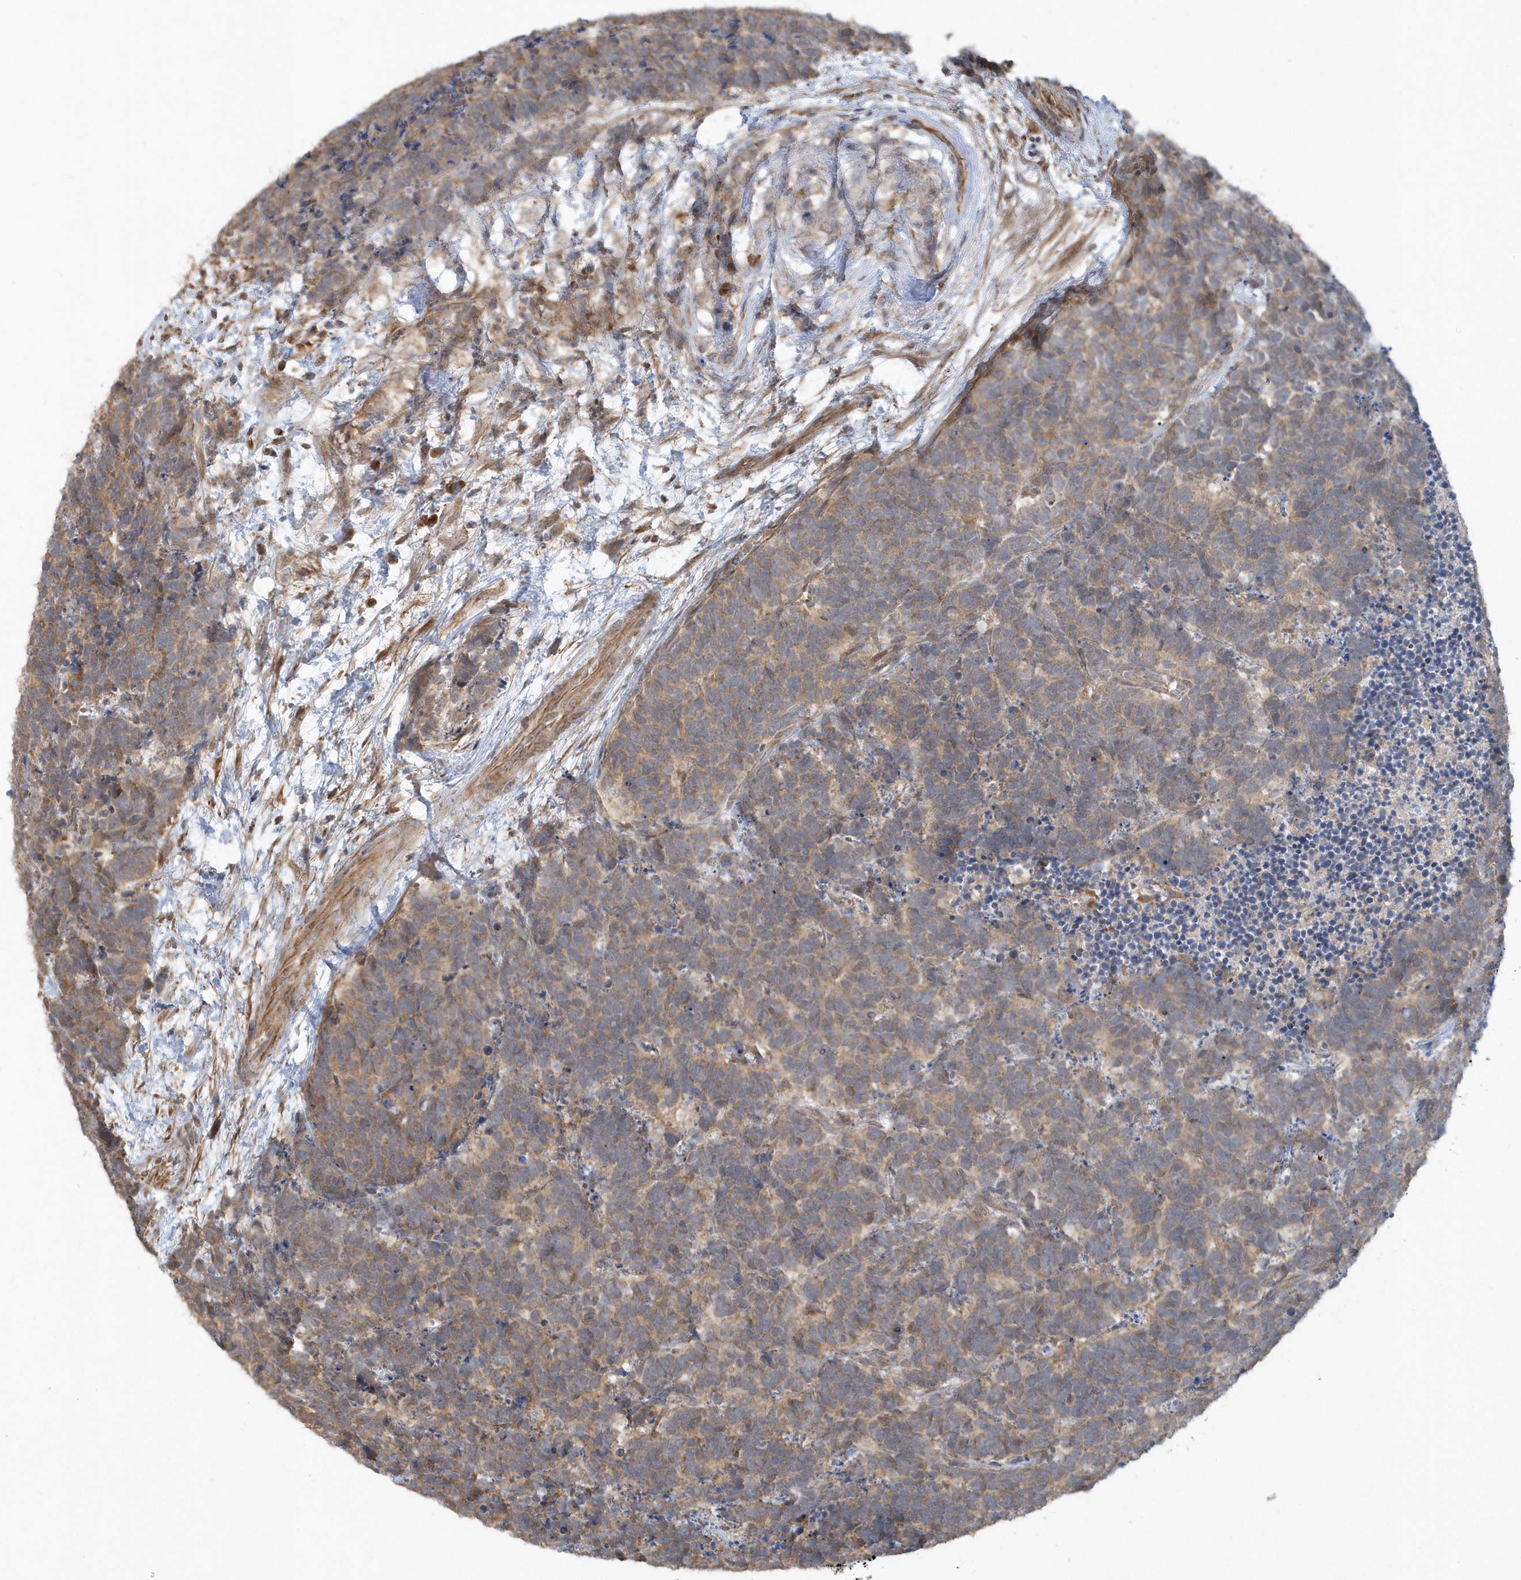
{"staining": {"intensity": "moderate", "quantity": ">75%", "location": "cytoplasmic/membranous"}, "tissue": "carcinoid", "cell_type": "Tumor cells", "image_type": "cancer", "snomed": [{"axis": "morphology", "description": "Carcinoma, NOS"}, {"axis": "morphology", "description": "Carcinoid, malignant, NOS"}, {"axis": "topography", "description": "Urinary bladder"}], "caption": "Brown immunohistochemical staining in carcinoid shows moderate cytoplasmic/membranous expression in approximately >75% of tumor cells.", "gene": "THG1L", "patient": {"sex": "male", "age": 57}}